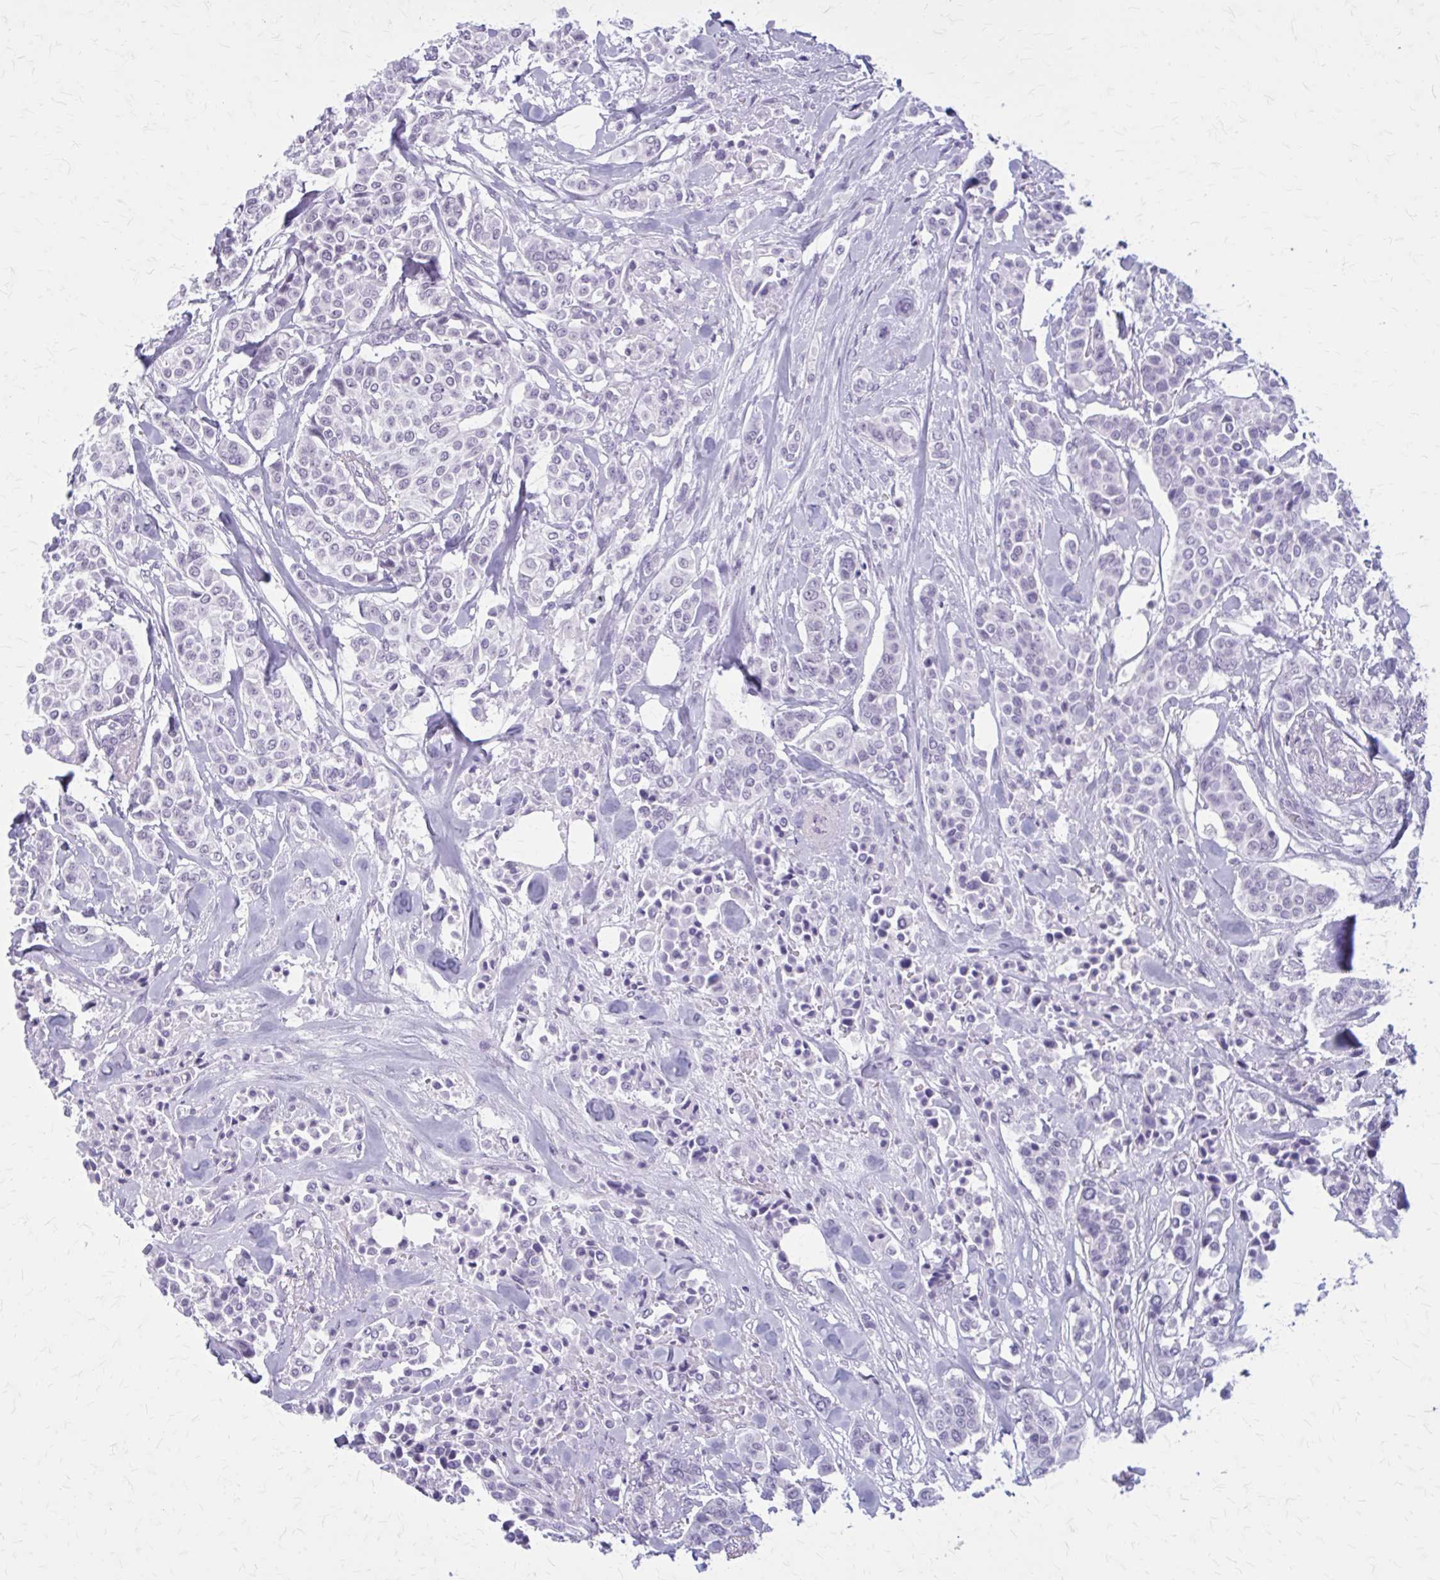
{"staining": {"intensity": "negative", "quantity": "none", "location": "none"}, "tissue": "breast cancer", "cell_type": "Tumor cells", "image_type": "cancer", "snomed": [{"axis": "morphology", "description": "Lobular carcinoma"}, {"axis": "topography", "description": "Breast"}], "caption": "DAB (3,3'-diaminobenzidine) immunohistochemical staining of lobular carcinoma (breast) demonstrates no significant positivity in tumor cells. (Immunohistochemistry (ihc), brightfield microscopy, high magnification).", "gene": "GAD1", "patient": {"sex": "female", "age": 51}}